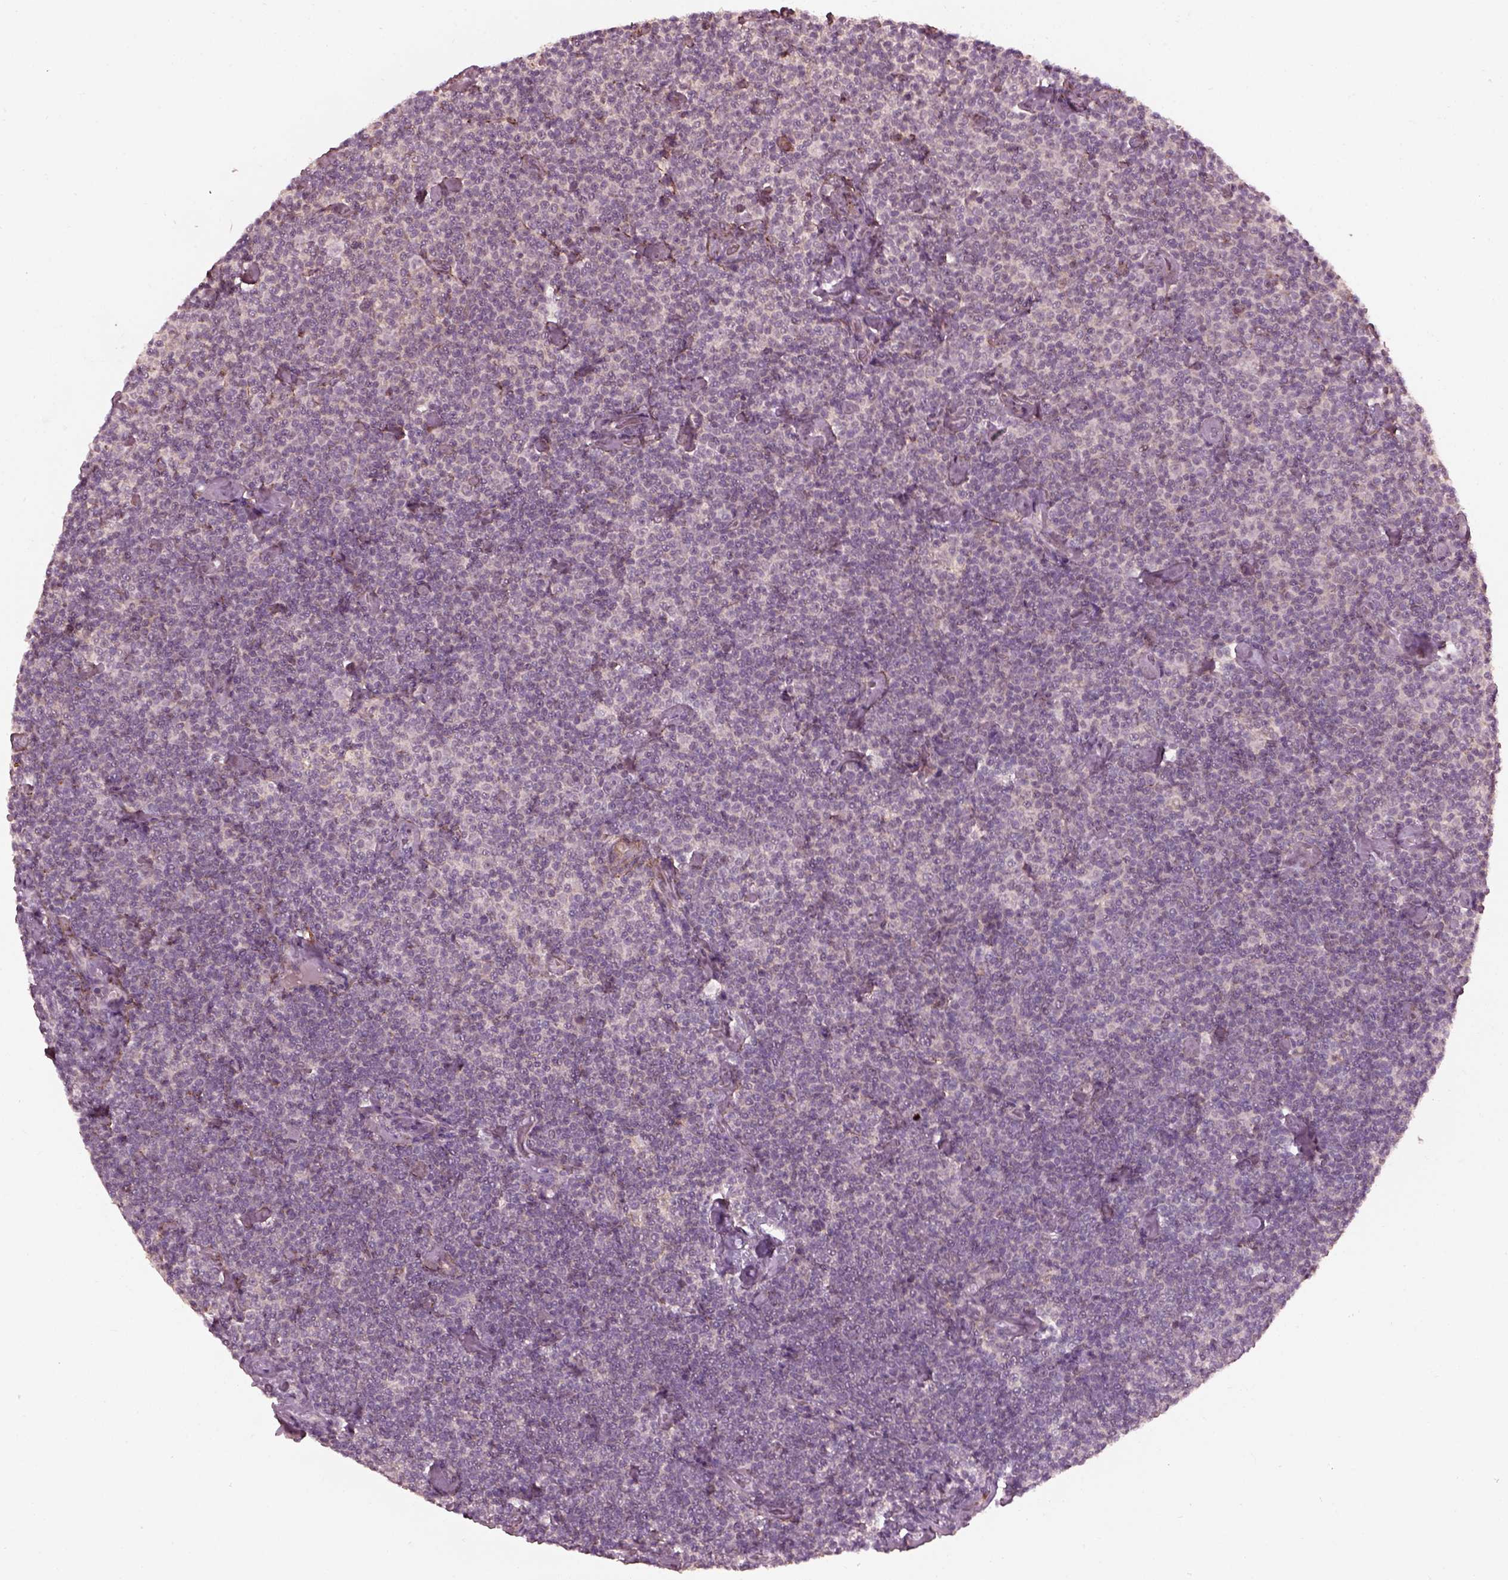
{"staining": {"intensity": "negative", "quantity": "none", "location": "none"}, "tissue": "lymphoma", "cell_type": "Tumor cells", "image_type": "cancer", "snomed": [{"axis": "morphology", "description": "Malignant lymphoma, non-Hodgkin's type, Low grade"}, {"axis": "topography", "description": "Lymph node"}], "caption": "This histopathology image is of lymphoma stained with immunohistochemistry (IHC) to label a protein in brown with the nuclei are counter-stained blue. There is no positivity in tumor cells. (DAB (3,3'-diaminobenzidine) immunohistochemistry with hematoxylin counter stain).", "gene": "EFEMP1", "patient": {"sex": "male", "age": 81}}